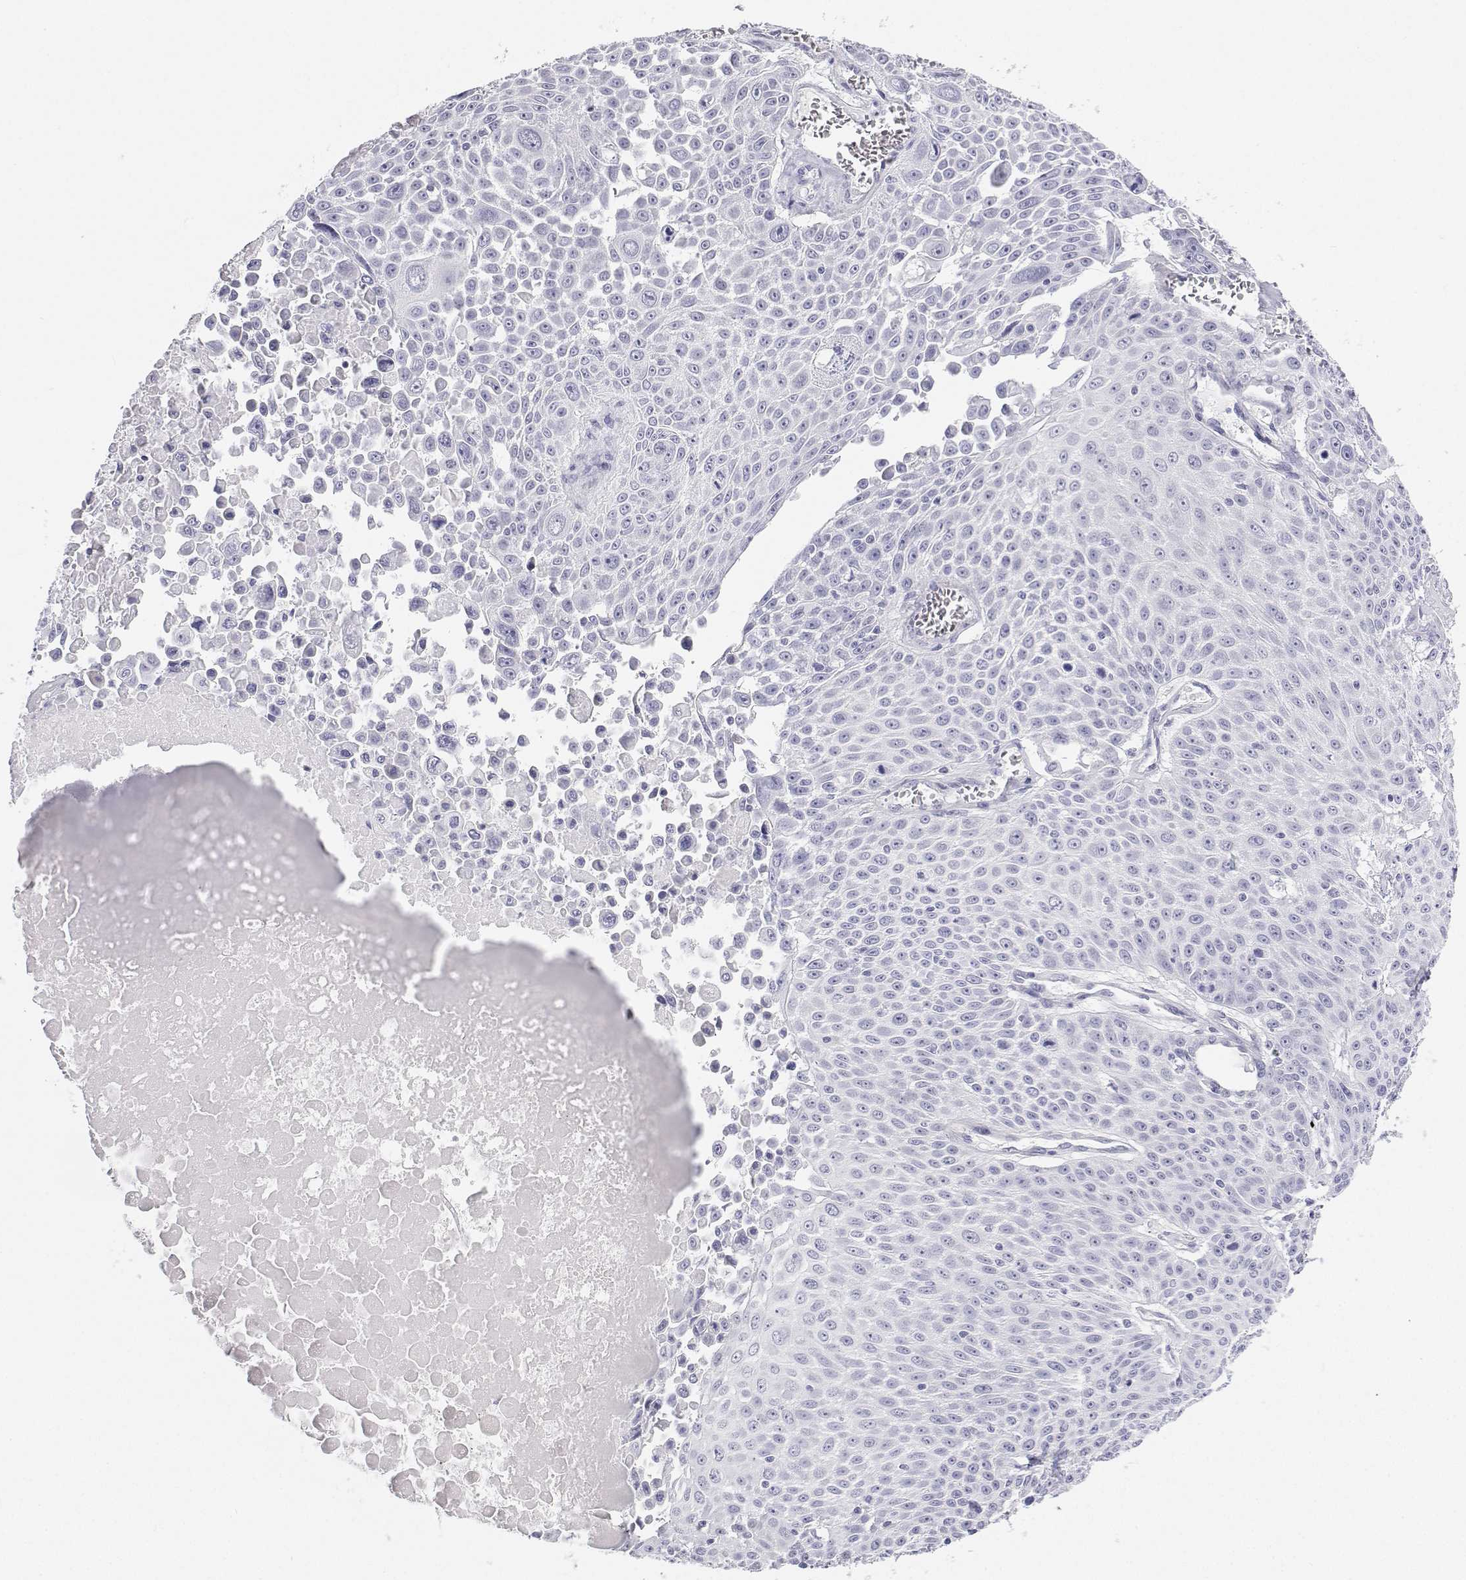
{"staining": {"intensity": "negative", "quantity": "none", "location": "none"}, "tissue": "lung cancer", "cell_type": "Tumor cells", "image_type": "cancer", "snomed": [{"axis": "morphology", "description": "Squamous cell carcinoma, NOS"}, {"axis": "morphology", "description": "Squamous cell carcinoma, metastatic, NOS"}, {"axis": "topography", "description": "Lymph node"}, {"axis": "topography", "description": "Lung"}], "caption": "Tumor cells are negative for protein expression in human lung cancer.", "gene": "BHMT", "patient": {"sex": "female", "age": 62}}